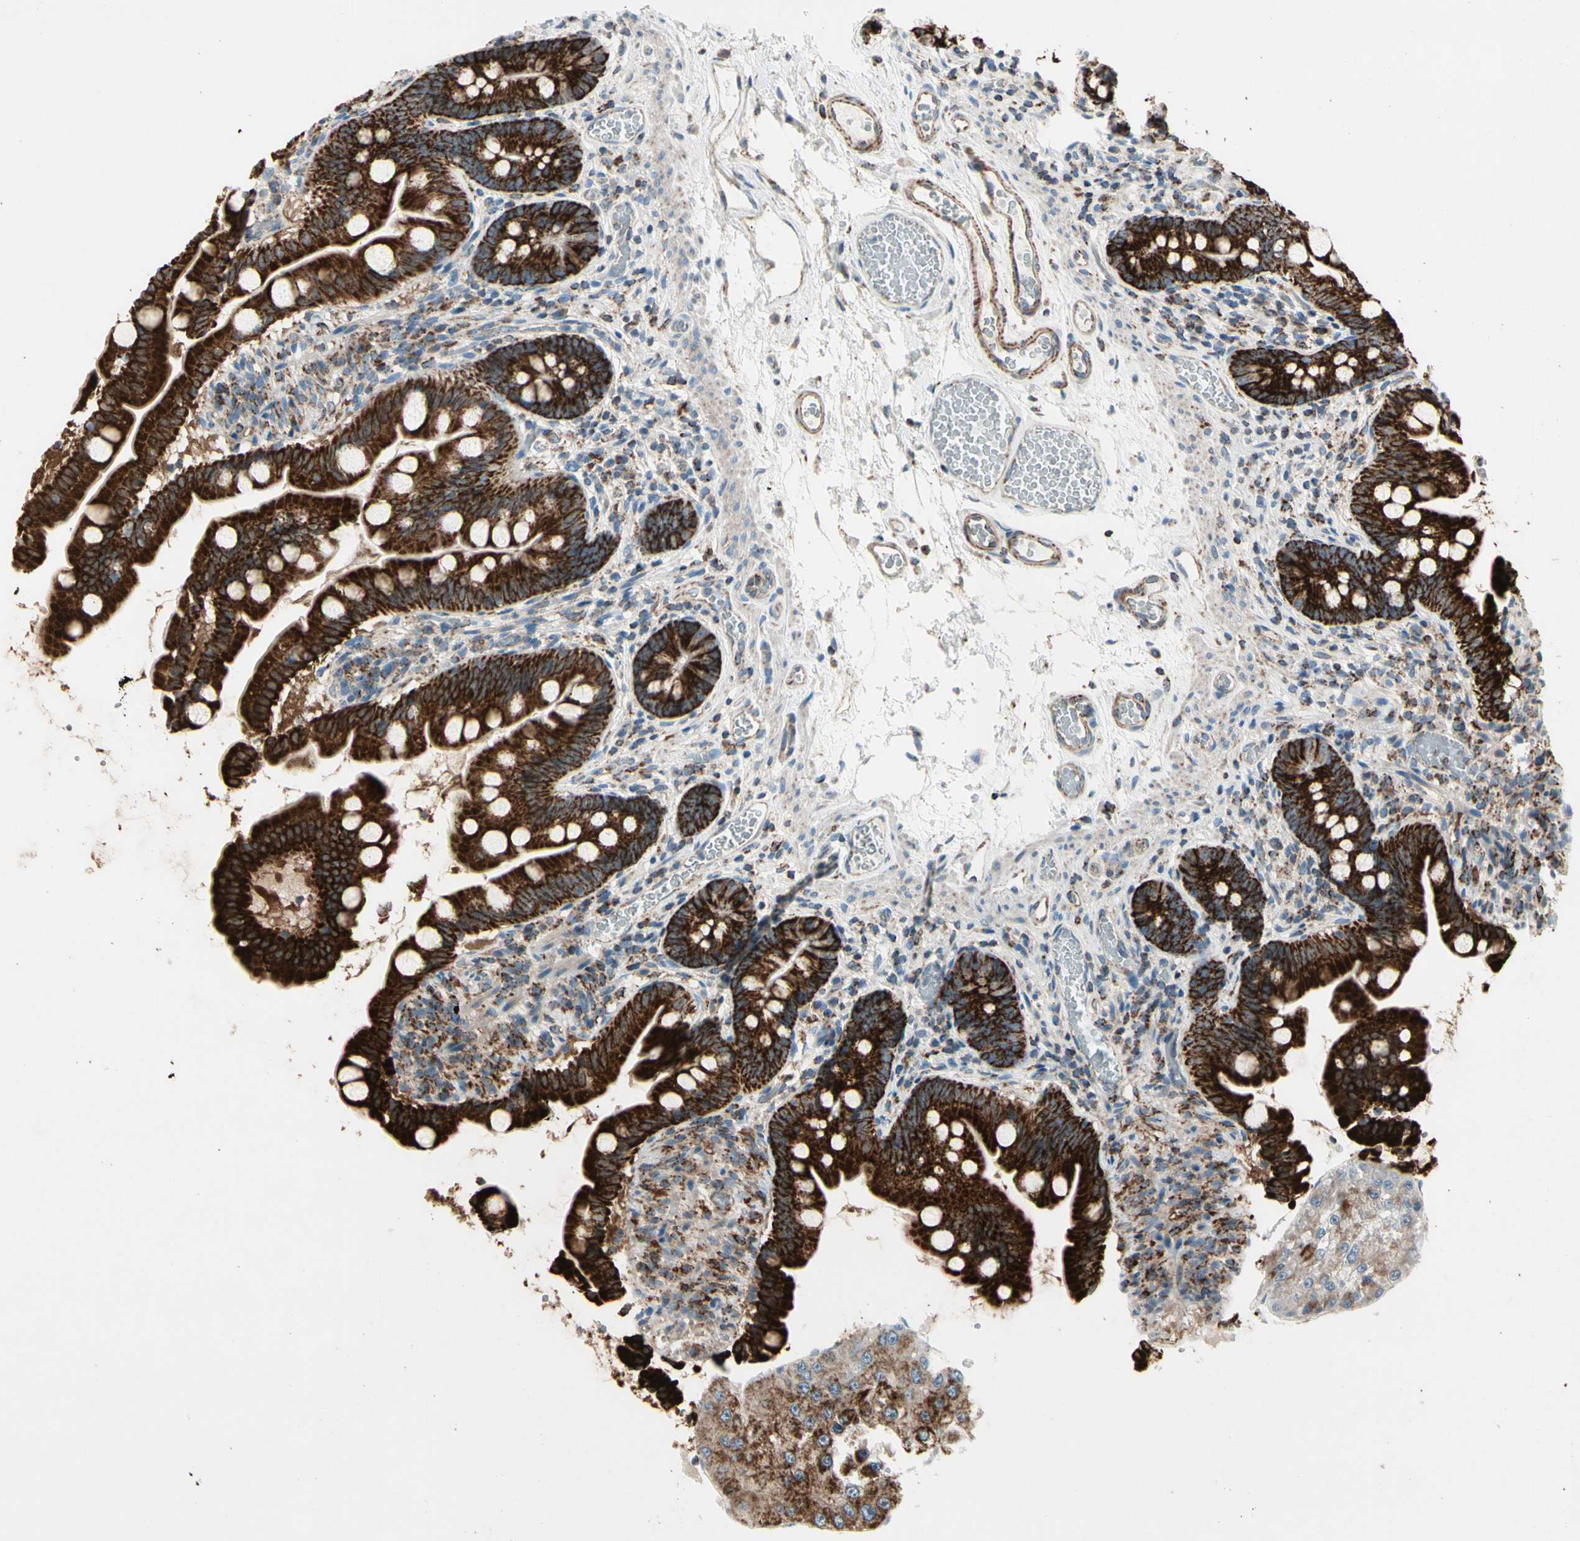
{"staining": {"intensity": "strong", "quantity": ">75%", "location": "cytoplasmic/membranous"}, "tissue": "small intestine", "cell_type": "Glandular cells", "image_type": "normal", "snomed": [{"axis": "morphology", "description": "Normal tissue, NOS"}, {"axis": "topography", "description": "Small intestine"}], "caption": "Immunohistochemistry histopathology image of normal human small intestine stained for a protein (brown), which reveals high levels of strong cytoplasmic/membranous expression in about >75% of glandular cells.", "gene": "CPT1A", "patient": {"sex": "female", "age": 56}}